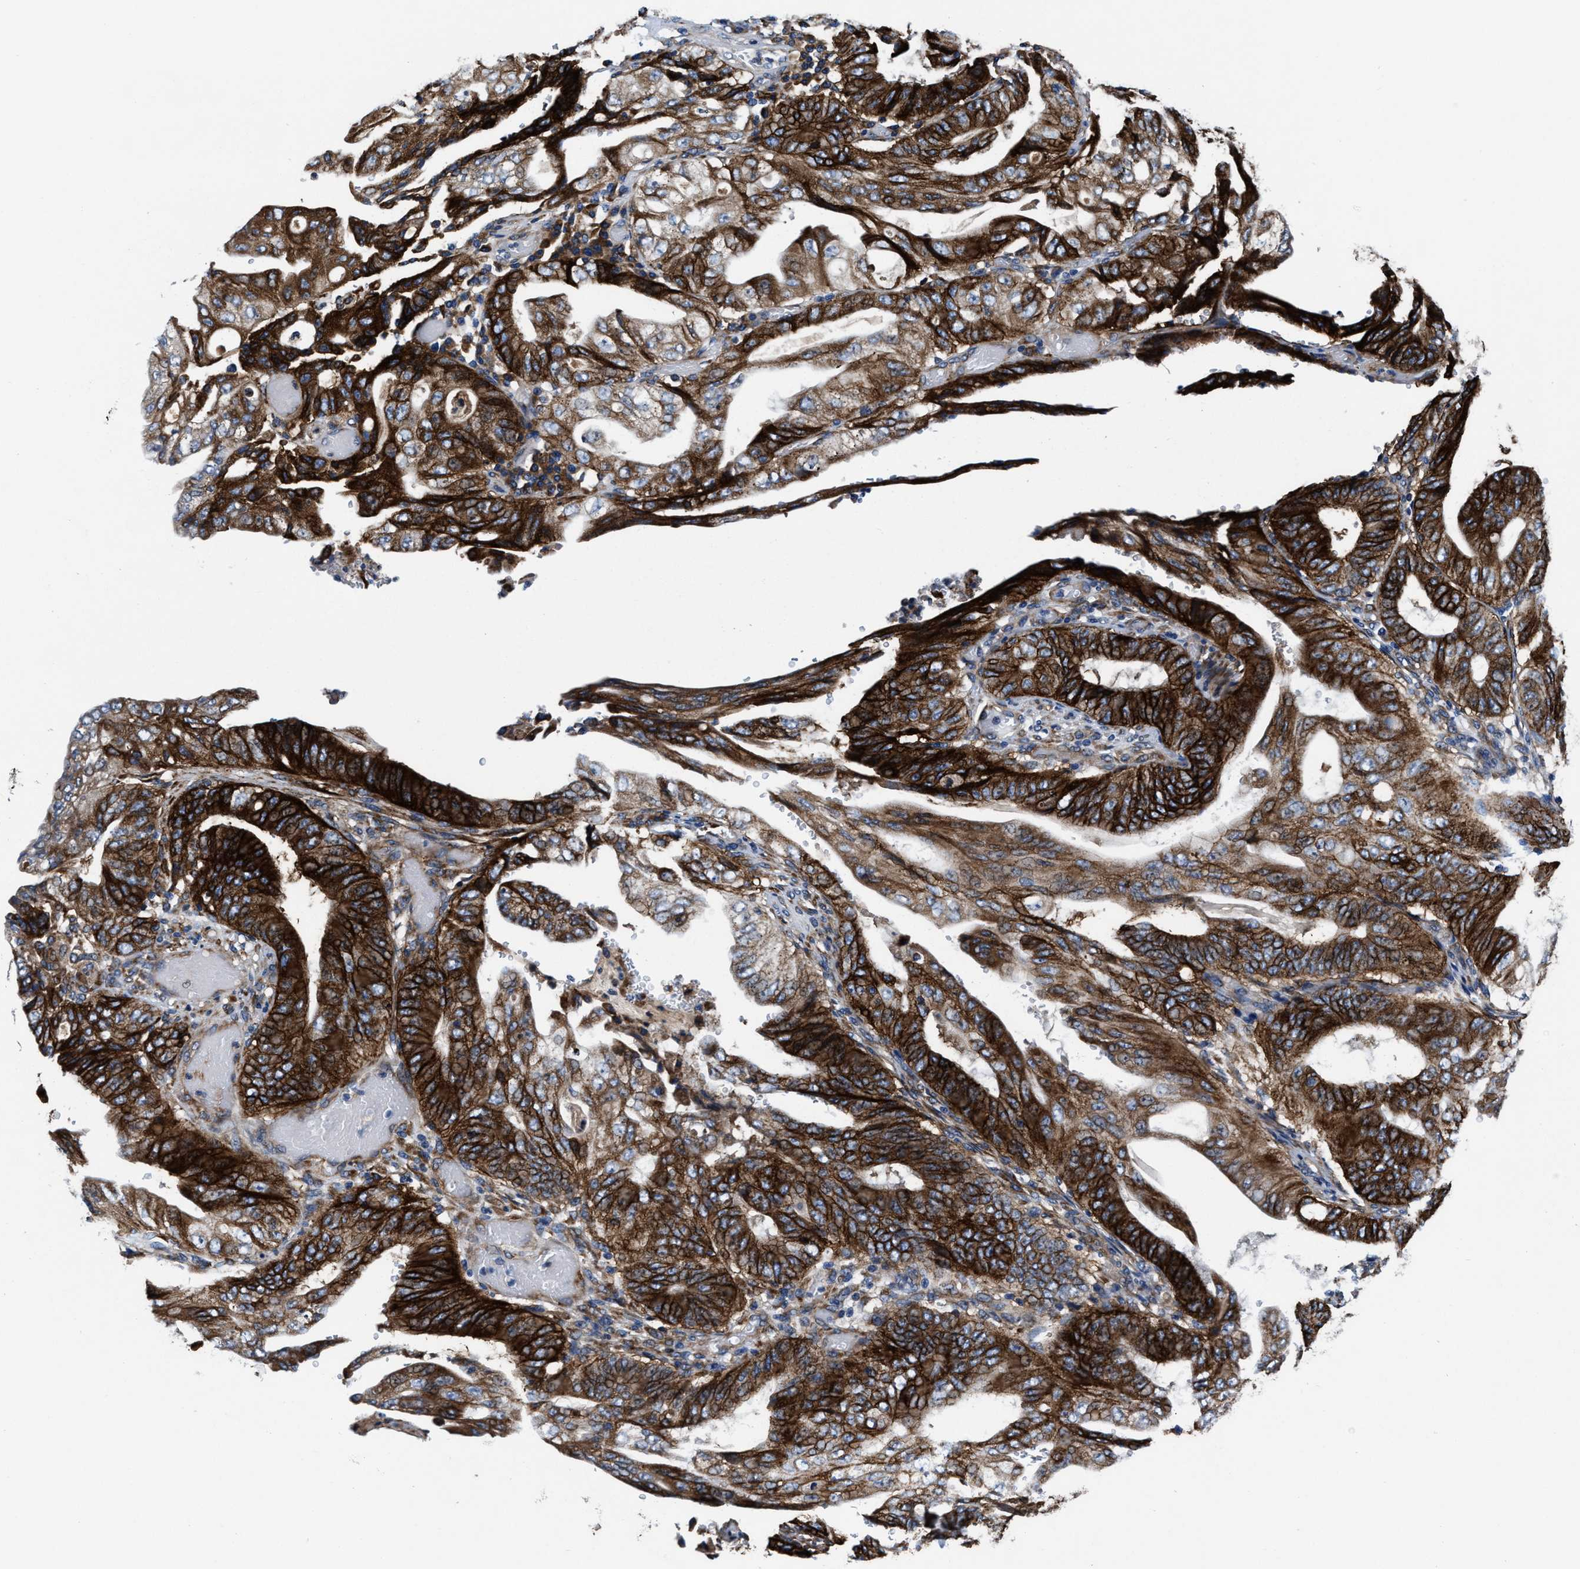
{"staining": {"intensity": "strong", "quantity": ">75%", "location": "cytoplasmic/membranous"}, "tissue": "stomach cancer", "cell_type": "Tumor cells", "image_type": "cancer", "snomed": [{"axis": "morphology", "description": "Adenocarcinoma, NOS"}, {"axis": "topography", "description": "Stomach"}], "caption": "This is an image of IHC staining of stomach cancer (adenocarcinoma), which shows strong positivity in the cytoplasmic/membranous of tumor cells.", "gene": "SLC12A2", "patient": {"sex": "female", "age": 73}}